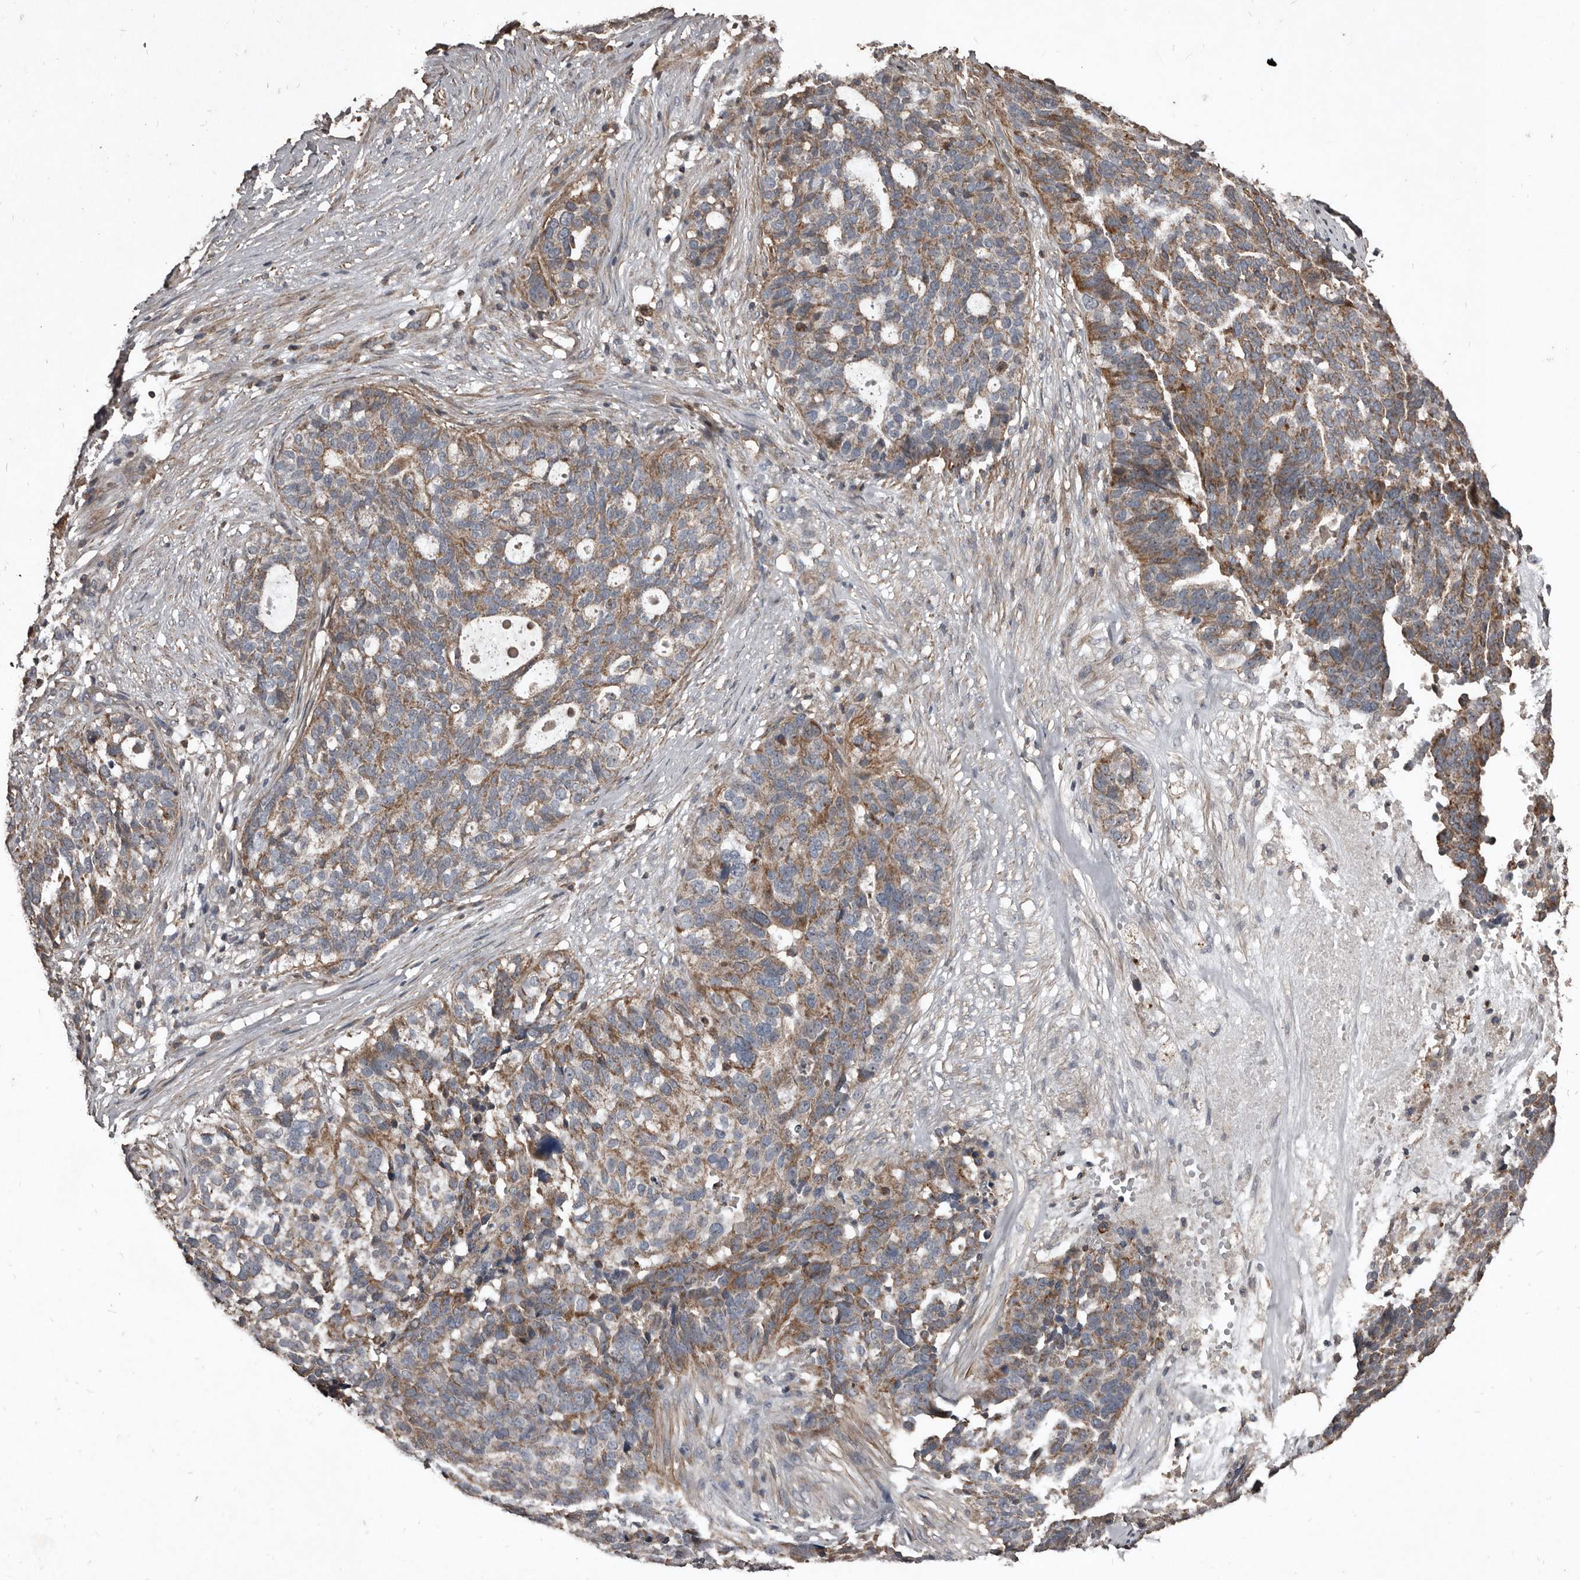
{"staining": {"intensity": "weak", "quantity": "25%-75%", "location": "cytoplasmic/membranous"}, "tissue": "ovarian cancer", "cell_type": "Tumor cells", "image_type": "cancer", "snomed": [{"axis": "morphology", "description": "Cystadenocarcinoma, serous, NOS"}, {"axis": "topography", "description": "Ovary"}], "caption": "Immunohistochemistry image of neoplastic tissue: human ovarian serous cystadenocarcinoma stained using immunohistochemistry (IHC) exhibits low levels of weak protein expression localized specifically in the cytoplasmic/membranous of tumor cells, appearing as a cytoplasmic/membranous brown color.", "gene": "GREB1", "patient": {"sex": "female", "age": 59}}